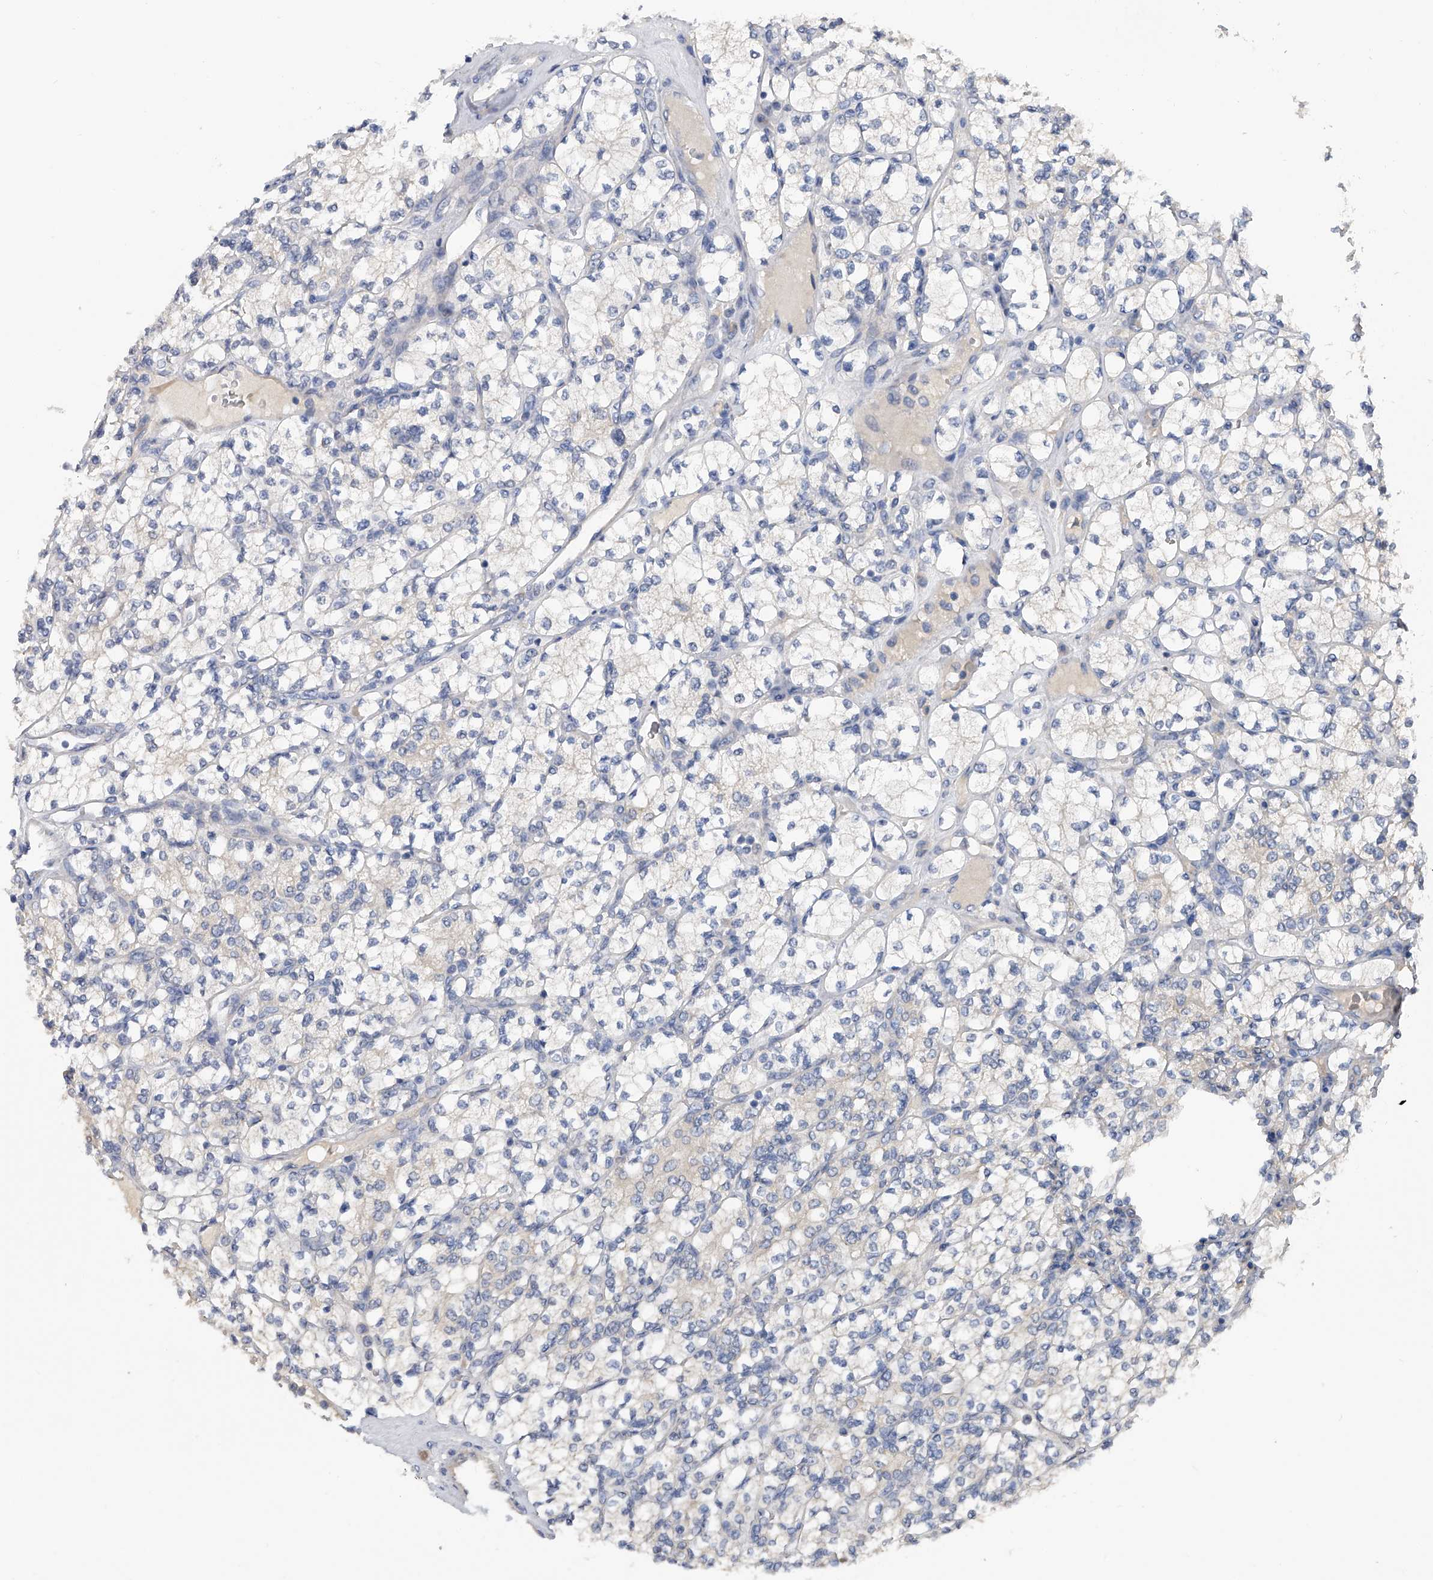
{"staining": {"intensity": "negative", "quantity": "none", "location": "none"}, "tissue": "renal cancer", "cell_type": "Tumor cells", "image_type": "cancer", "snomed": [{"axis": "morphology", "description": "Adenocarcinoma, NOS"}, {"axis": "topography", "description": "Kidney"}], "caption": "Immunohistochemistry of renal cancer demonstrates no expression in tumor cells.", "gene": "PGM3", "patient": {"sex": "male", "age": 77}}